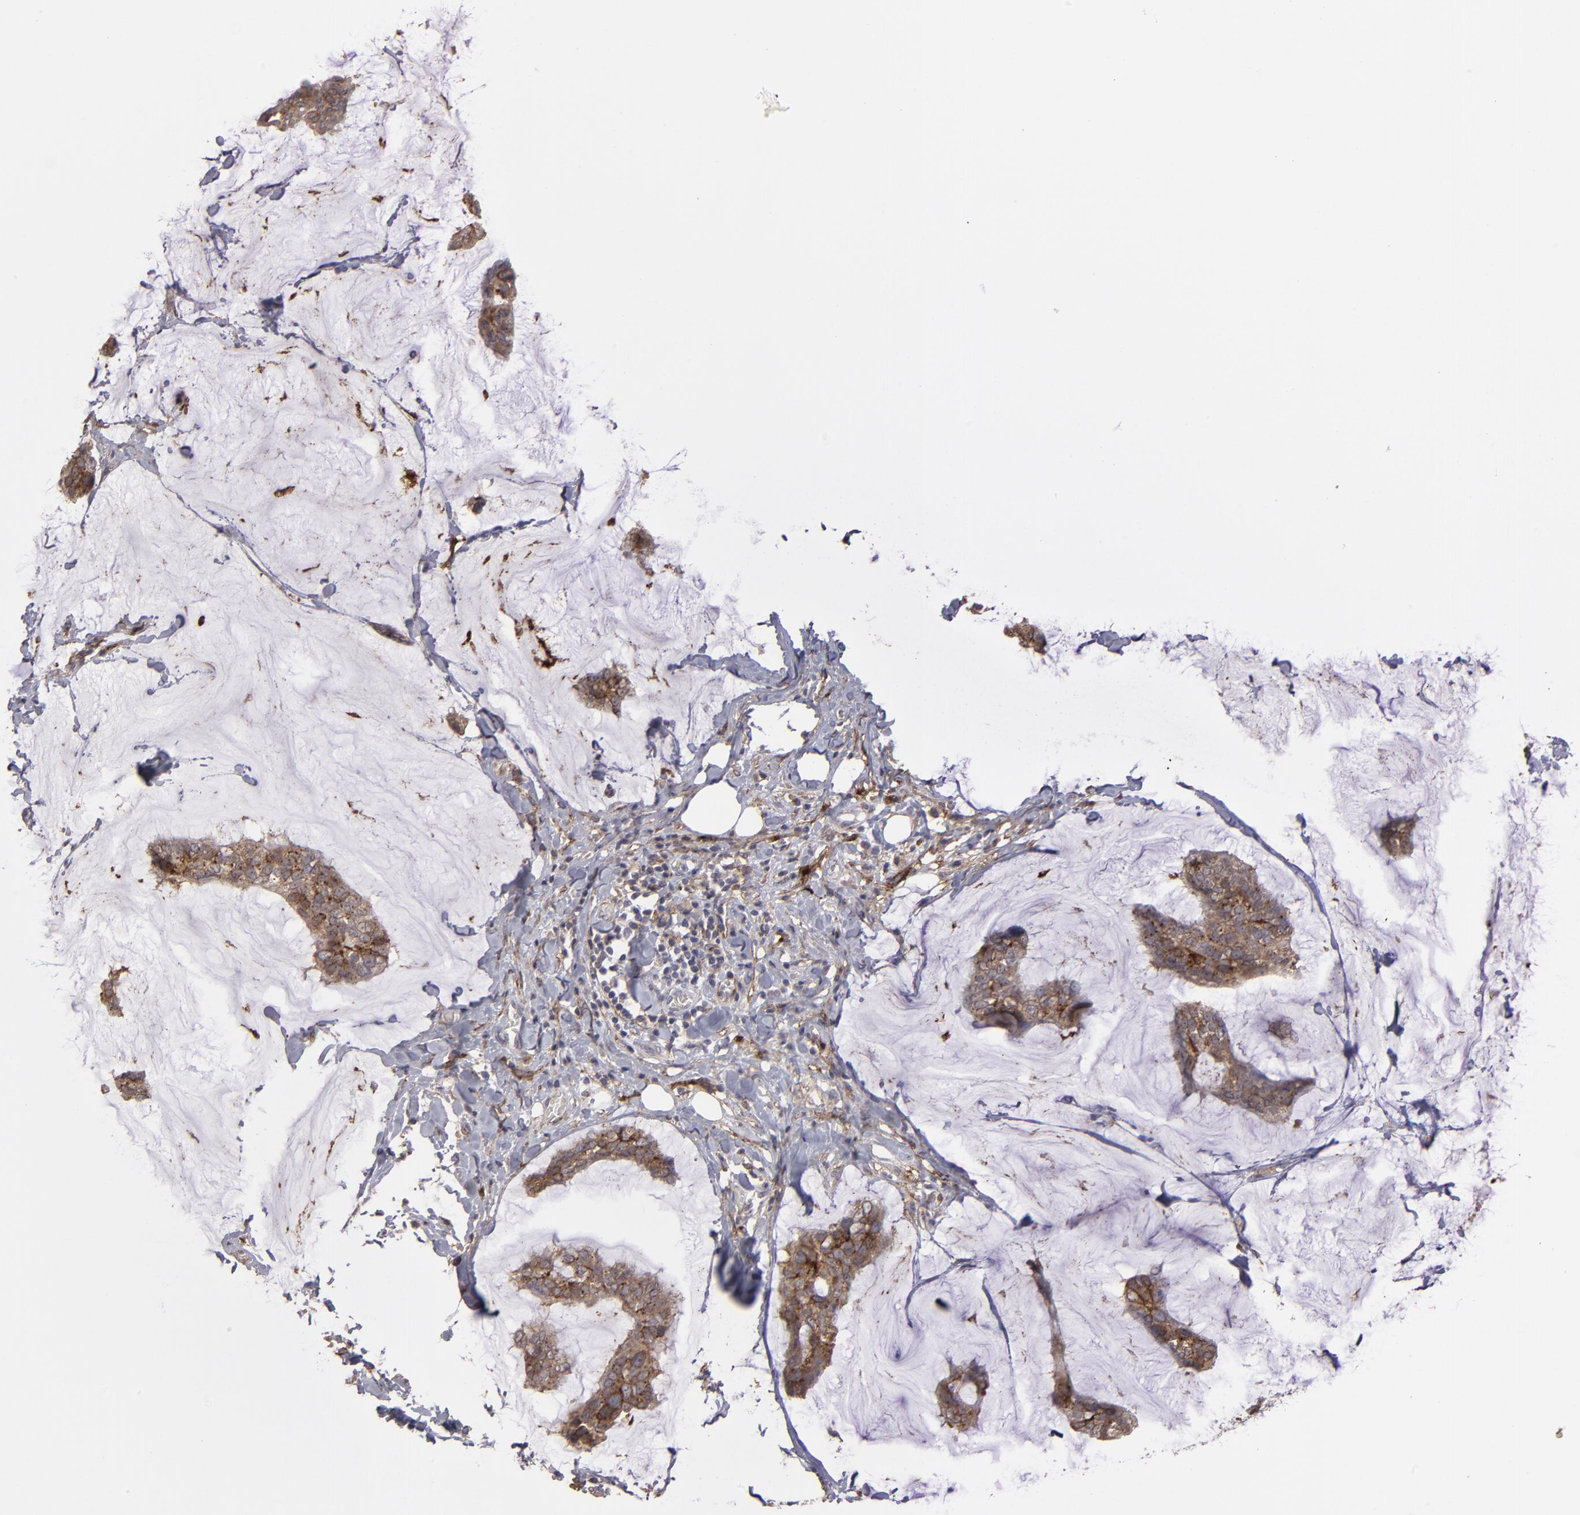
{"staining": {"intensity": "moderate", "quantity": ">75%", "location": "cytoplasmic/membranous"}, "tissue": "breast cancer", "cell_type": "Tumor cells", "image_type": "cancer", "snomed": [{"axis": "morphology", "description": "Duct carcinoma"}, {"axis": "topography", "description": "Breast"}], "caption": "Moderate cytoplasmic/membranous protein positivity is seen in about >75% of tumor cells in breast cancer (infiltrating ductal carcinoma).", "gene": "ITGB5", "patient": {"sex": "female", "age": 93}}